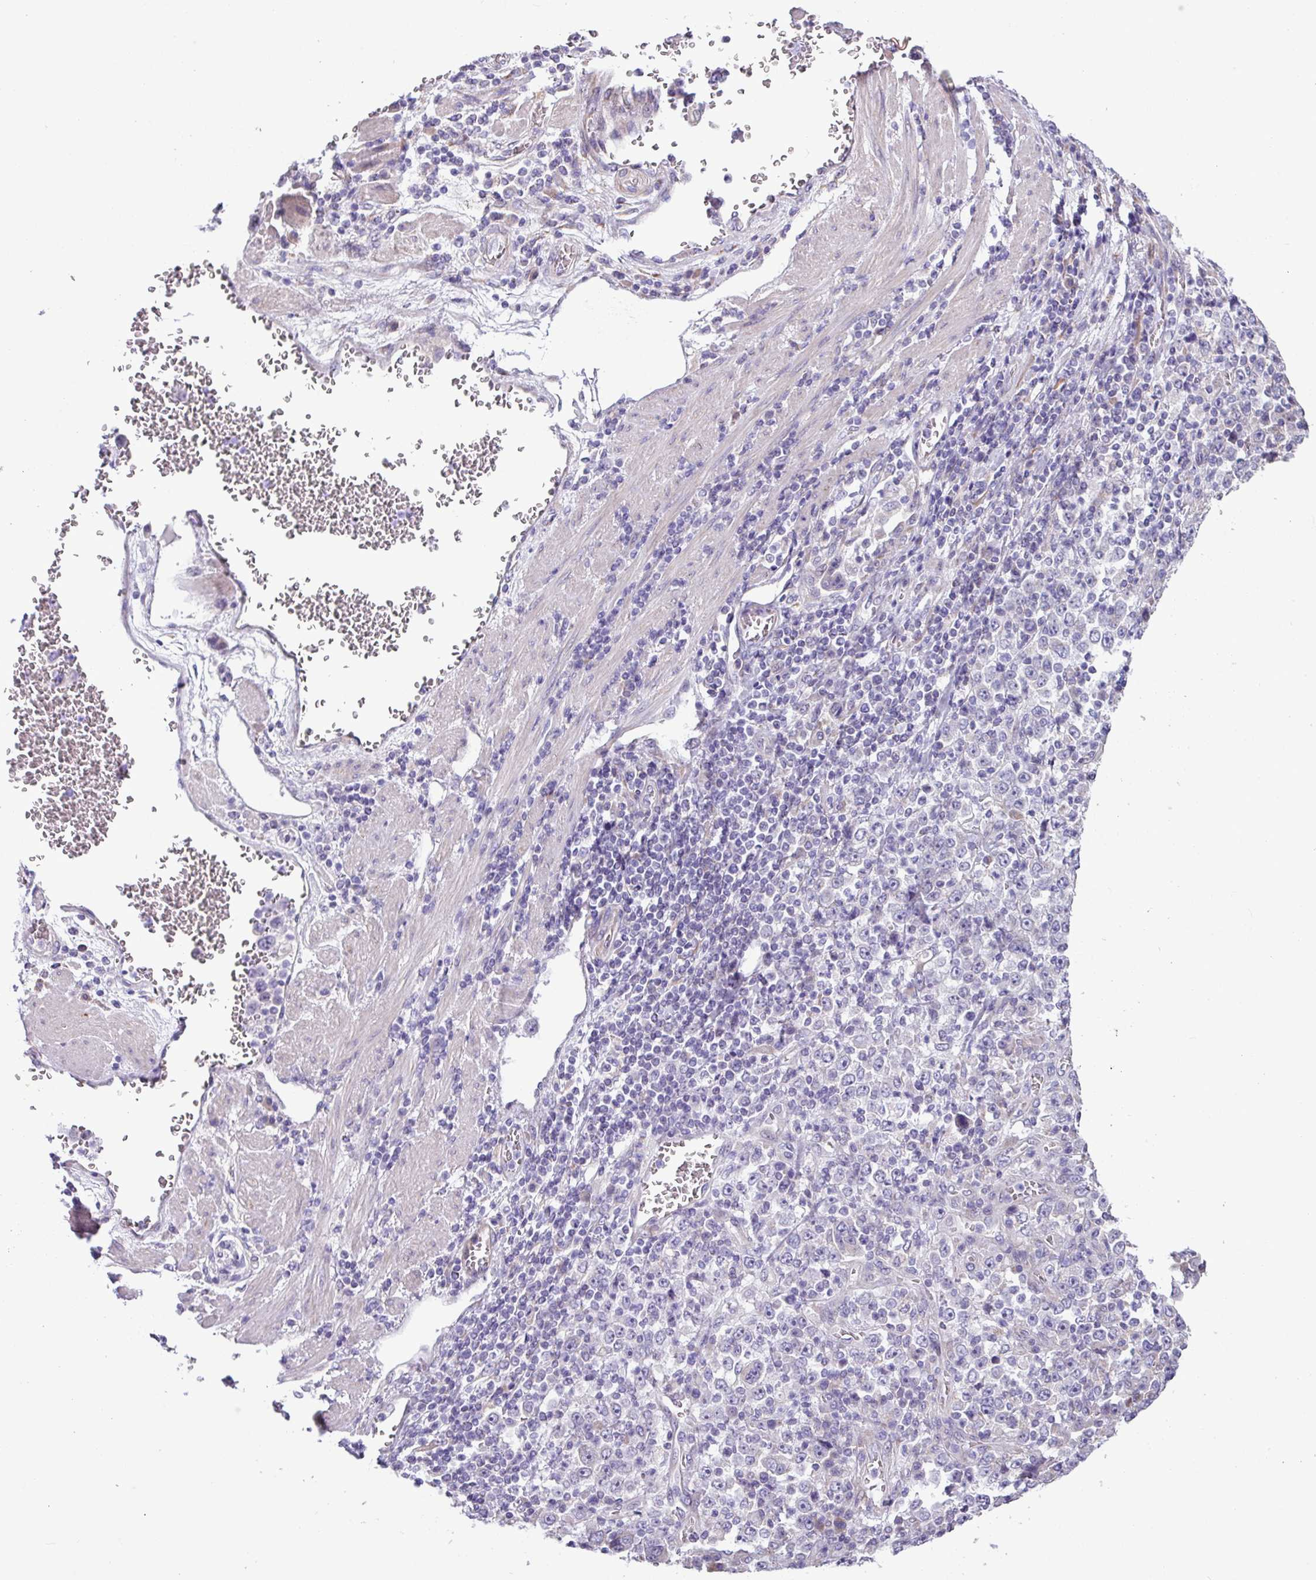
{"staining": {"intensity": "negative", "quantity": "none", "location": "none"}, "tissue": "stomach cancer", "cell_type": "Tumor cells", "image_type": "cancer", "snomed": [{"axis": "morphology", "description": "Normal tissue, NOS"}, {"axis": "morphology", "description": "Adenocarcinoma, NOS"}, {"axis": "topography", "description": "Stomach, upper"}, {"axis": "topography", "description": "Stomach"}], "caption": "Micrograph shows no protein expression in tumor cells of stomach cancer (adenocarcinoma) tissue. The staining was performed using DAB (3,3'-diaminobenzidine) to visualize the protein expression in brown, while the nuclei were stained in blue with hematoxylin (Magnification: 20x).", "gene": "IRGC", "patient": {"sex": "male", "age": 59}}